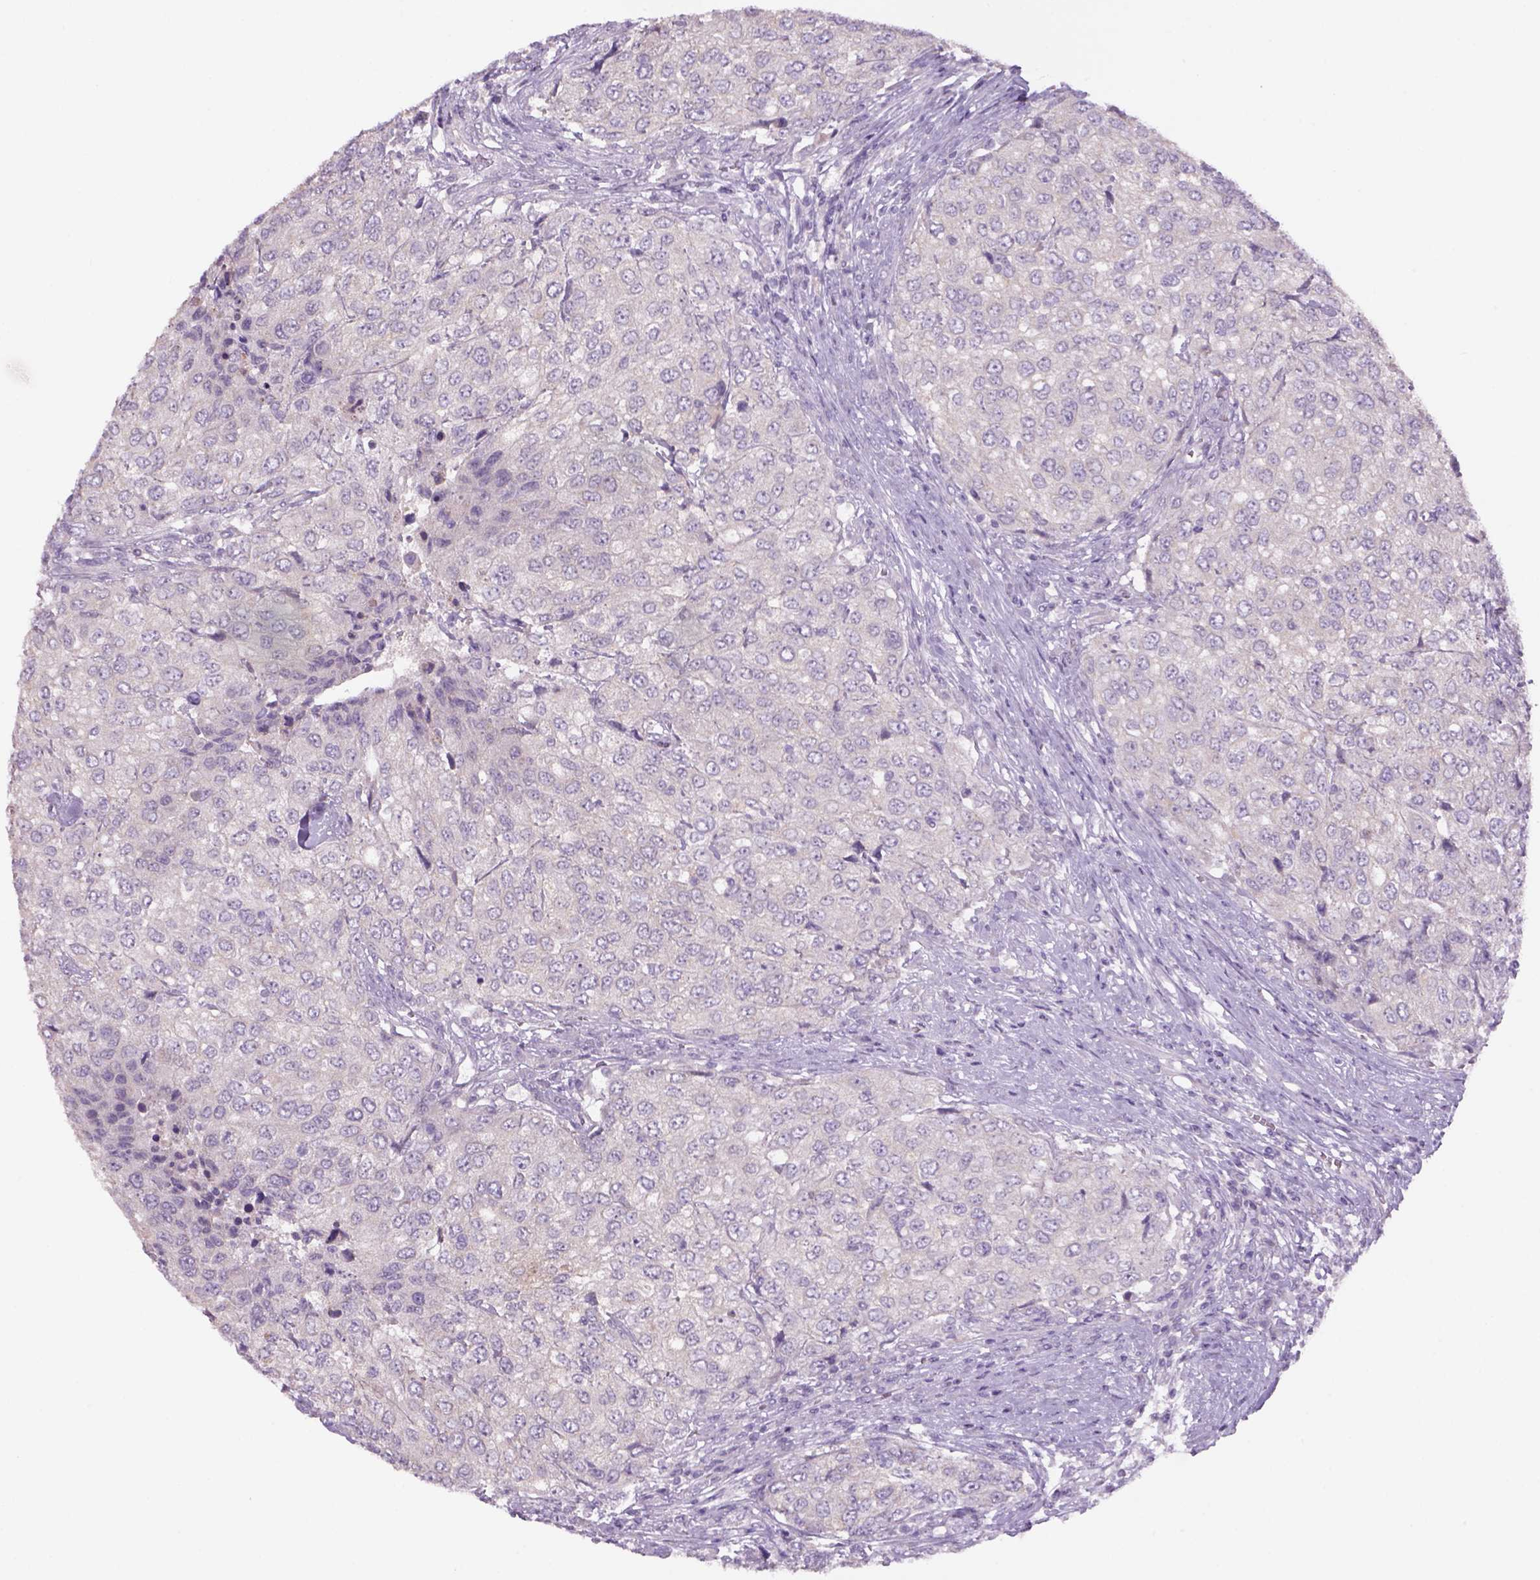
{"staining": {"intensity": "negative", "quantity": "none", "location": "none"}, "tissue": "urothelial cancer", "cell_type": "Tumor cells", "image_type": "cancer", "snomed": [{"axis": "morphology", "description": "Urothelial carcinoma, High grade"}, {"axis": "topography", "description": "Urinary bladder"}], "caption": "High magnification brightfield microscopy of urothelial cancer stained with DAB (brown) and counterstained with hematoxylin (blue): tumor cells show no significant positivity. (IHC, brightfield microscopy, high magnification).", "gene": "ADGRV1", "patient": {"sex": "female", "age": 78}}